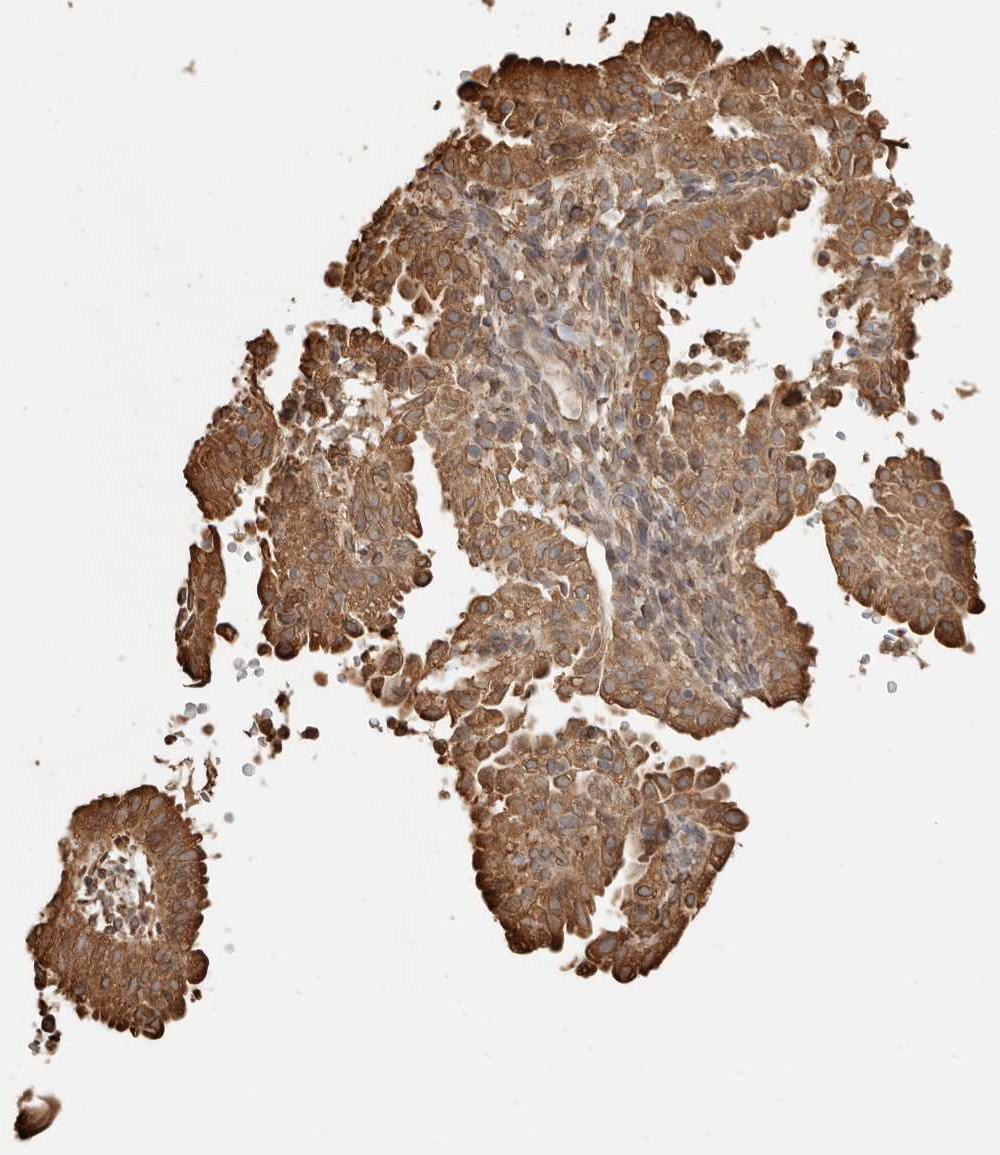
{"staining": {"intensity": "moderate", "quantity": ">75%", "location": "cytoplasmic/membranous"}, "tissue": "endometrial cancer", "cell_type": "Tumor cells", "image_type": "cancer", "snomed": [{"axis": "morphology", "description": "Adenocarcinoma, NOS"}, {"axis": "topography", "description": "Endometrium"}], "caption": "Endometrial adenocarcinoma stained with immunohistochemistry displays moderate cytoplasmic/membranous positivity in approximately >75% of tumor cells.", "gene": "ARHGEF10L", "patient": {"sex": "female", "age": 51}}